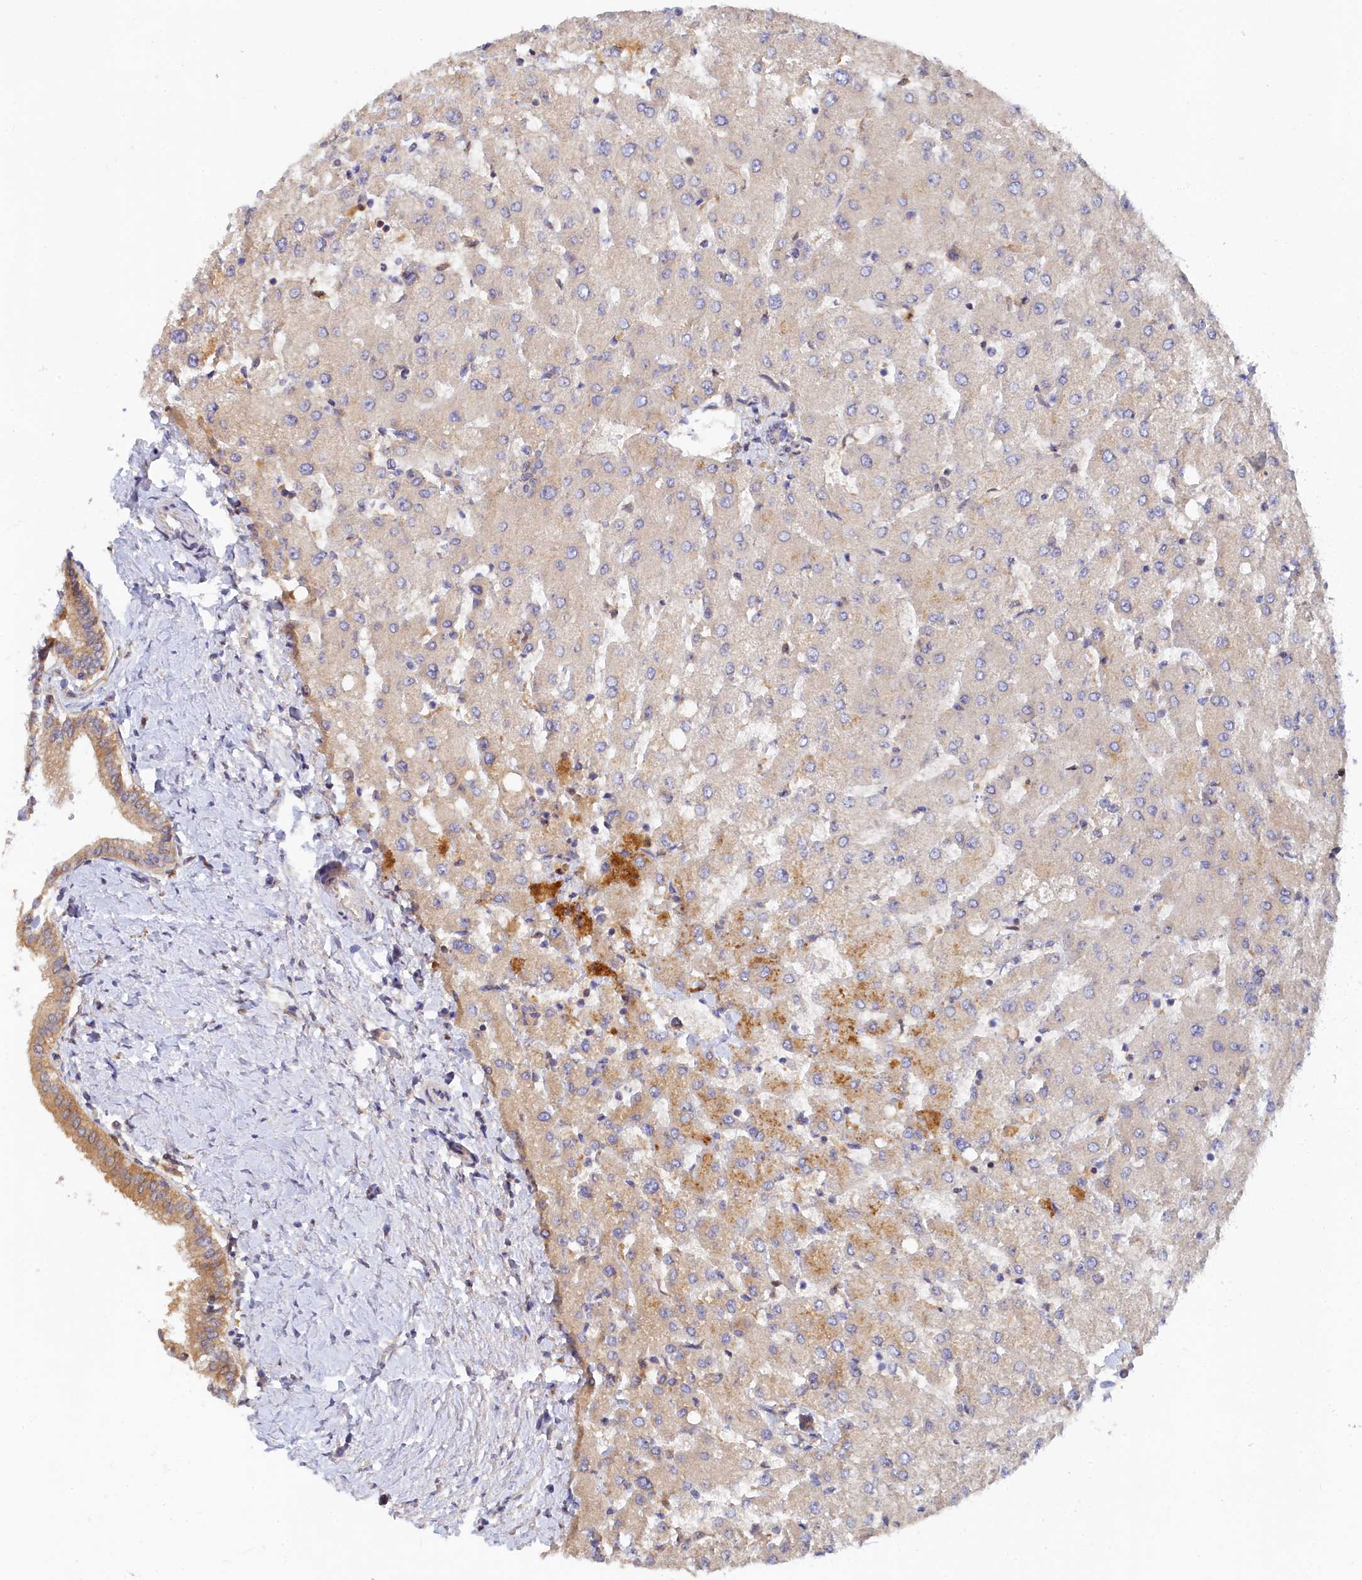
{"staining": {"intensity": "moderate", "quantity": "25%-75%", "location": "cytoplasmic/membranous"}, "tissue": "liver", "cell_type": "Cholangiocytes", "image_type": "normal", "snomed": [{"axis": "morphology", "description": "Normal tissue, NOS"}, {"axis": "topography", "description": "Liver"}], "caption": "Immunohistochemical staining of normal liver shows 25%-75% levels of moderate cytoplasmic/membranous protein positivity in approximately 25%-75% of cholangiocytes. (DAB (3,3'-diaminobenzidine) = brown stain, brightfield microscopy at high magnification).", "gene": "SPATA5L1", "patient": {"sex": "female", "age": 54}}